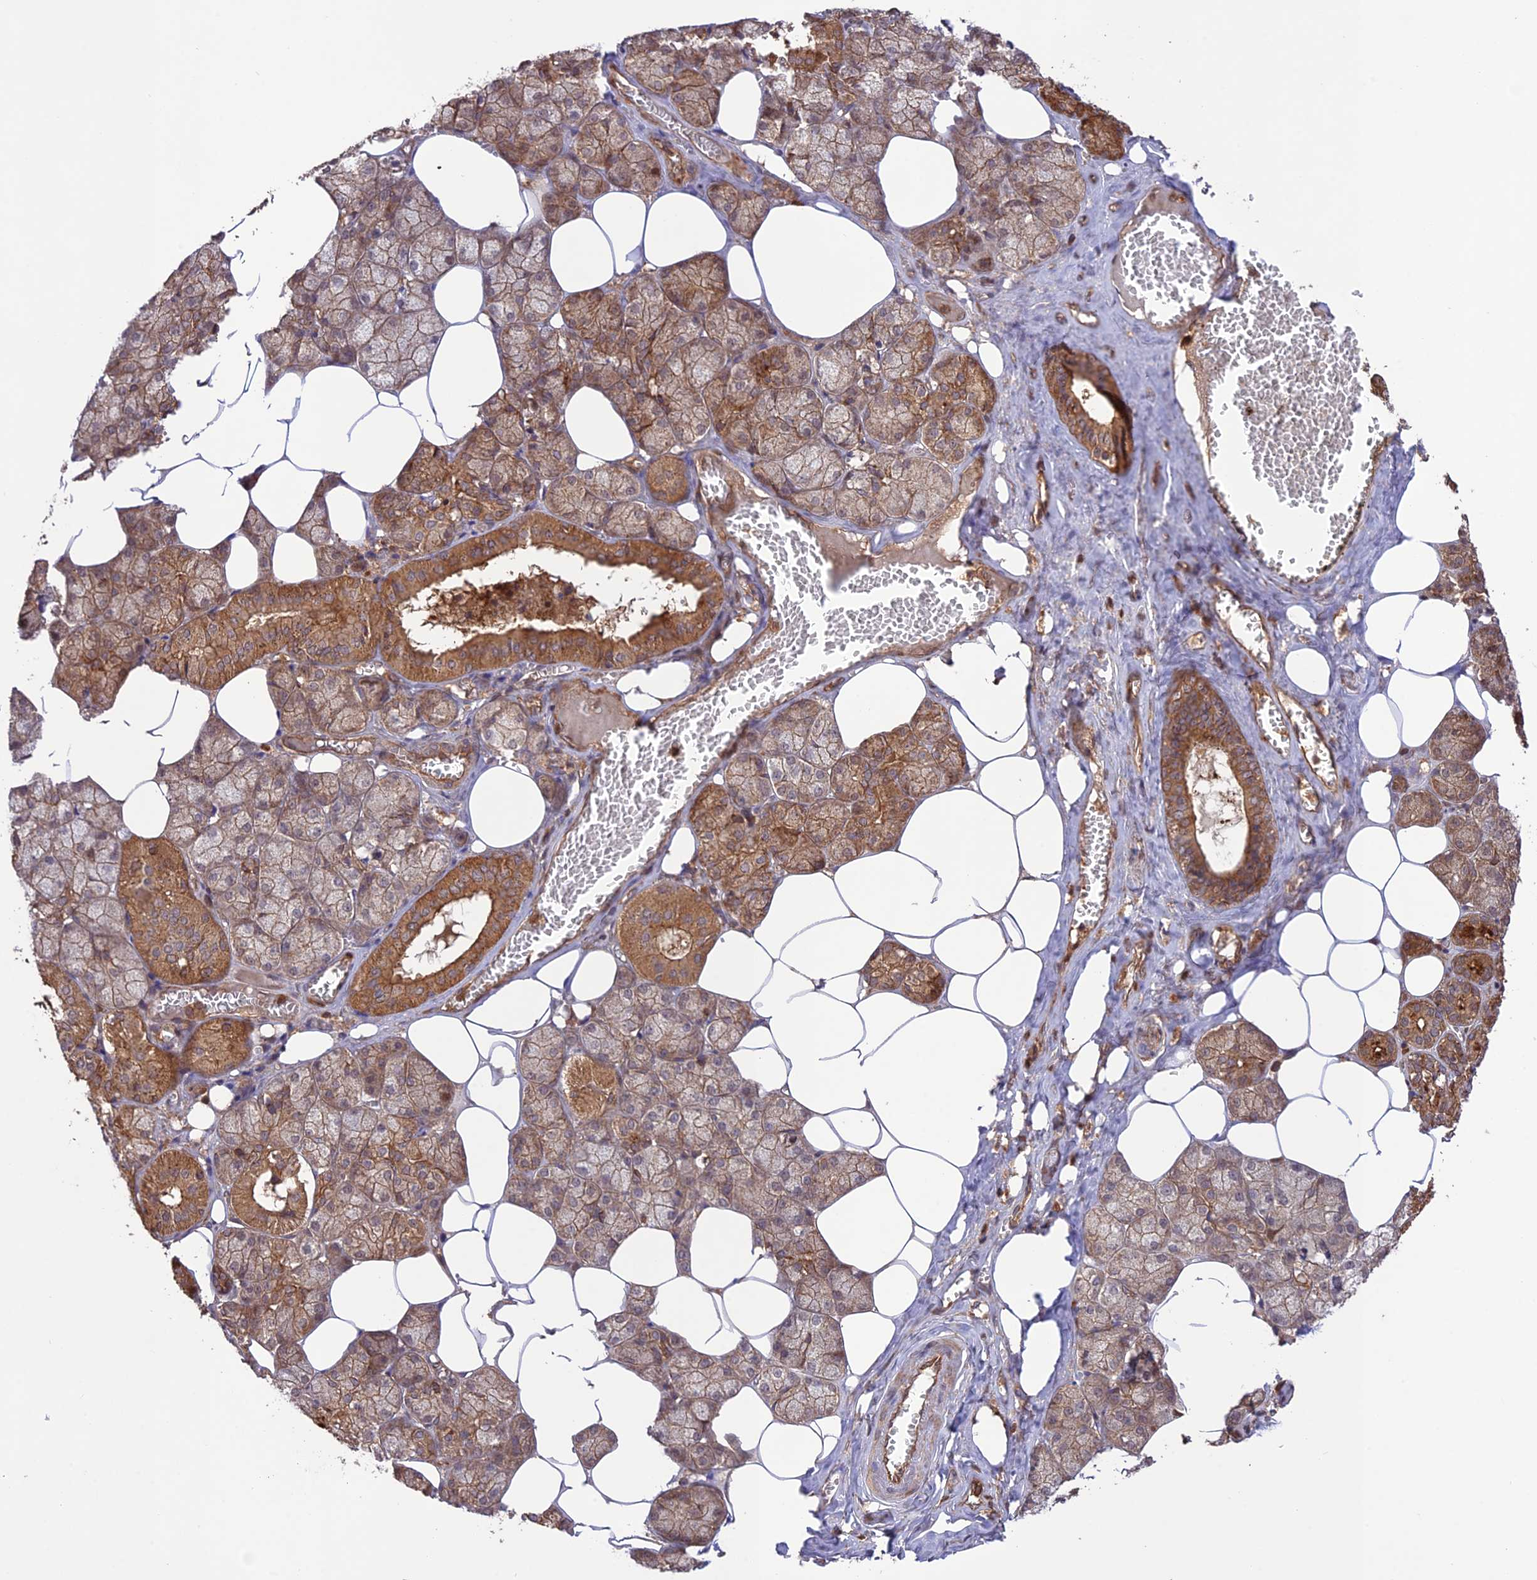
{"staining": {"intensity": "moderate", "quantity": ">75%", "location": "cytoplasmic/membranous"}, "tissue": "salivary gland", "cell_type": "Glandular cells", "image_type": "normal", "snomed": [{"axis": "morphology", "description": "Normal tissue, NOS"}, {"axis": "topography", "description": "Salivary gland"}], "caption": "This is a histology image of IHC staining of benign salivary gland, which shows moderate positivity in the cytoplasmic/membranous of glandular cells.", "gene": "FCHSD1", "patient": {"sex": "male", "age": 62}}